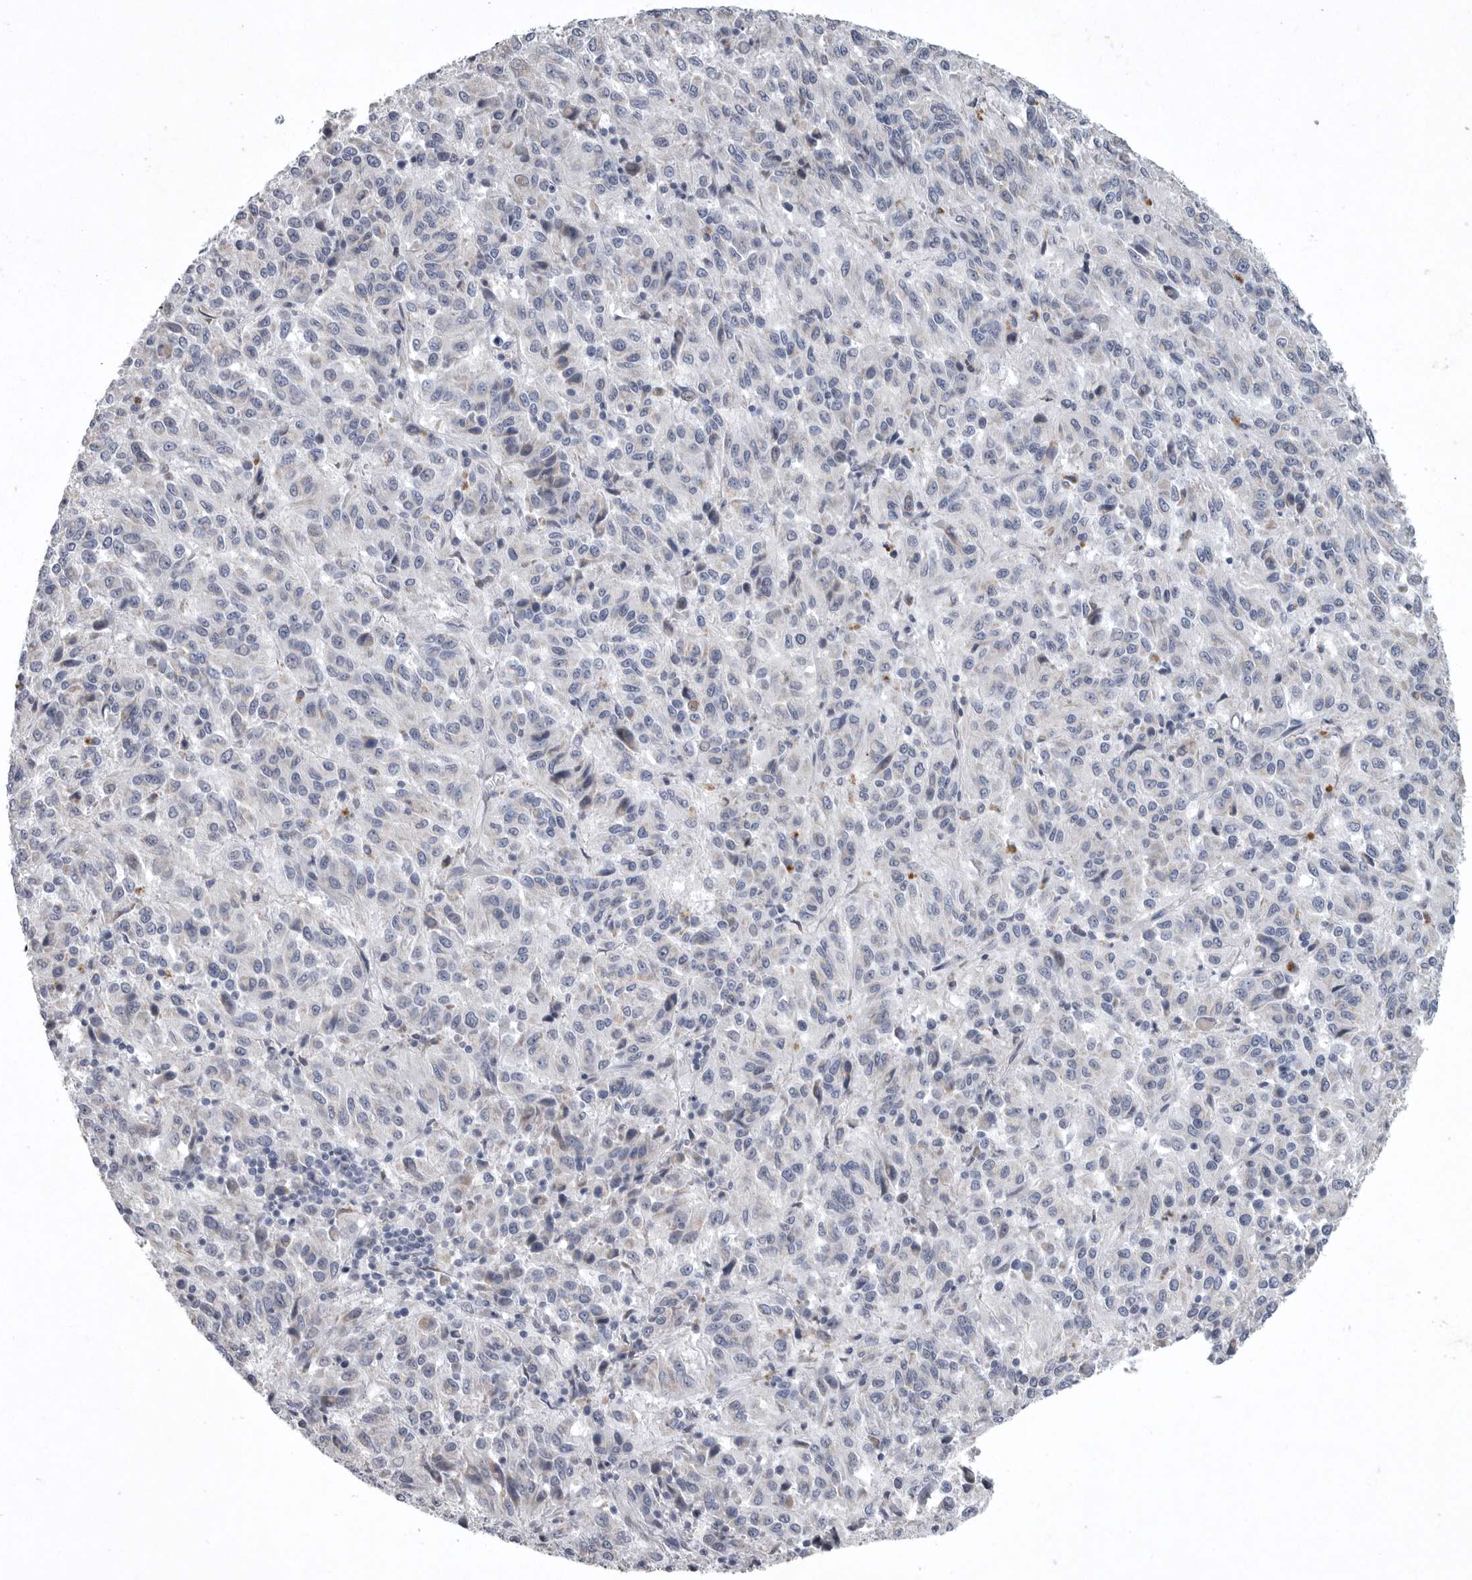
{"staining": {"intensity": "negative", "quantity": "none", "location": "none"}, "tissue": "melanoma", "cell_type": "Tumor cells", "image_type": "cancer", "snomed": [{"axis": "morphology", "description": "Malignant melanoma, Metastatic site"}, {"axis": "topography", "description": "Lung"}], "caption": "Protein analysis of melanoma demonstrates no significant expression in tumor cells.", "gene": "CRP", "patient": {"sex": "male", "age": 64}}